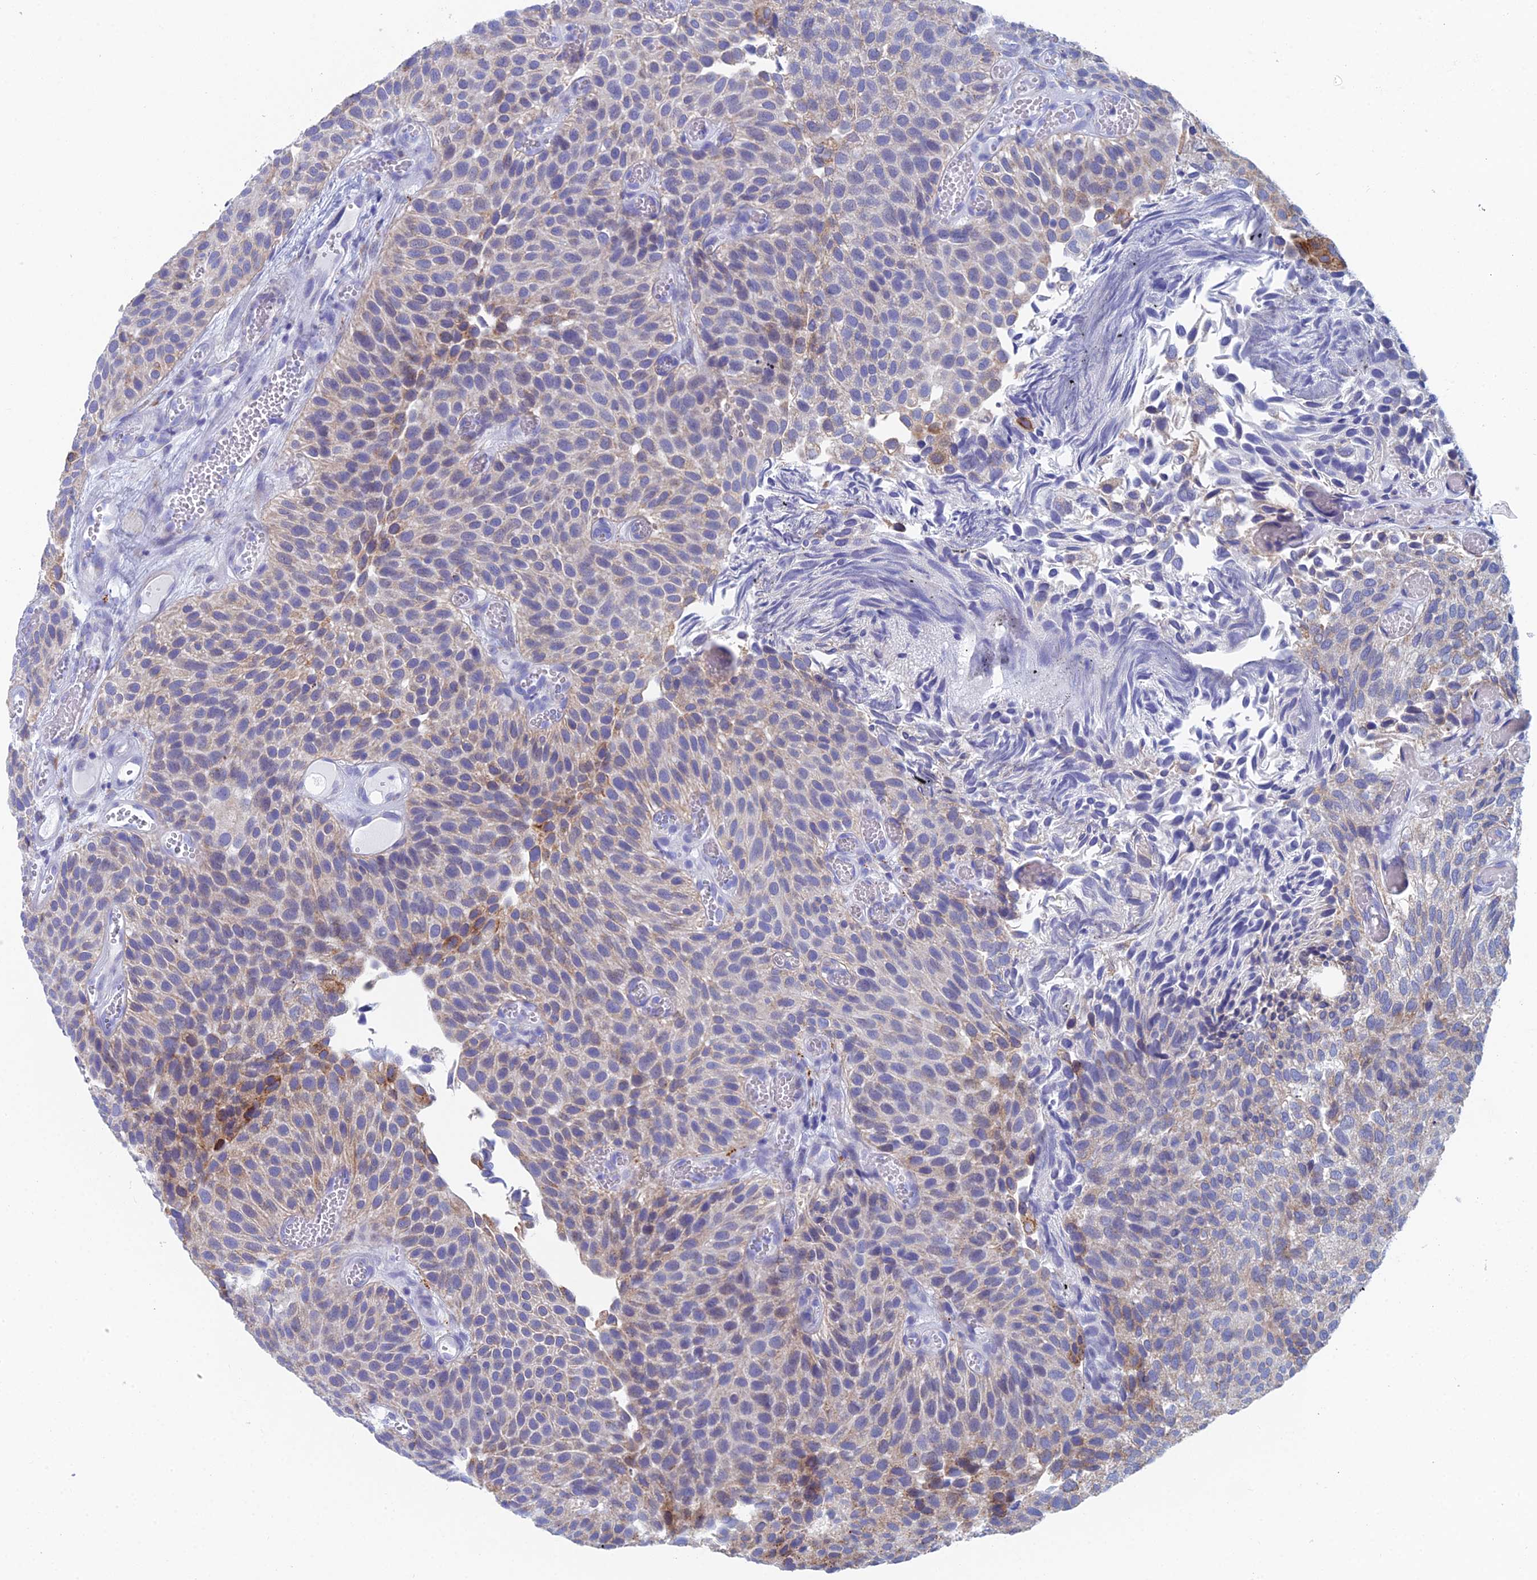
{"staining": {"intensity": "strong", "quantity": "<25%", "location": "cytoplasmic/membranous"}, "tissue": "urothelial cancer", "cell_type": "Tumor cells", "image_type": "cancer", "snomed": [{"axis": "morphology", "description": "Urothelial carcinoma, Low grade"}, {"axis": "topography", "description": "Urinary bladder"}], "caption": "Immunohistochemical staining of human urothelial cancer demonstrates medium levels of strong cytoplasmic/membranous staining in approximately <25% of tumor cells.", "gene": "CFAP210", "patient": {"sex": "male", "age": 89}}